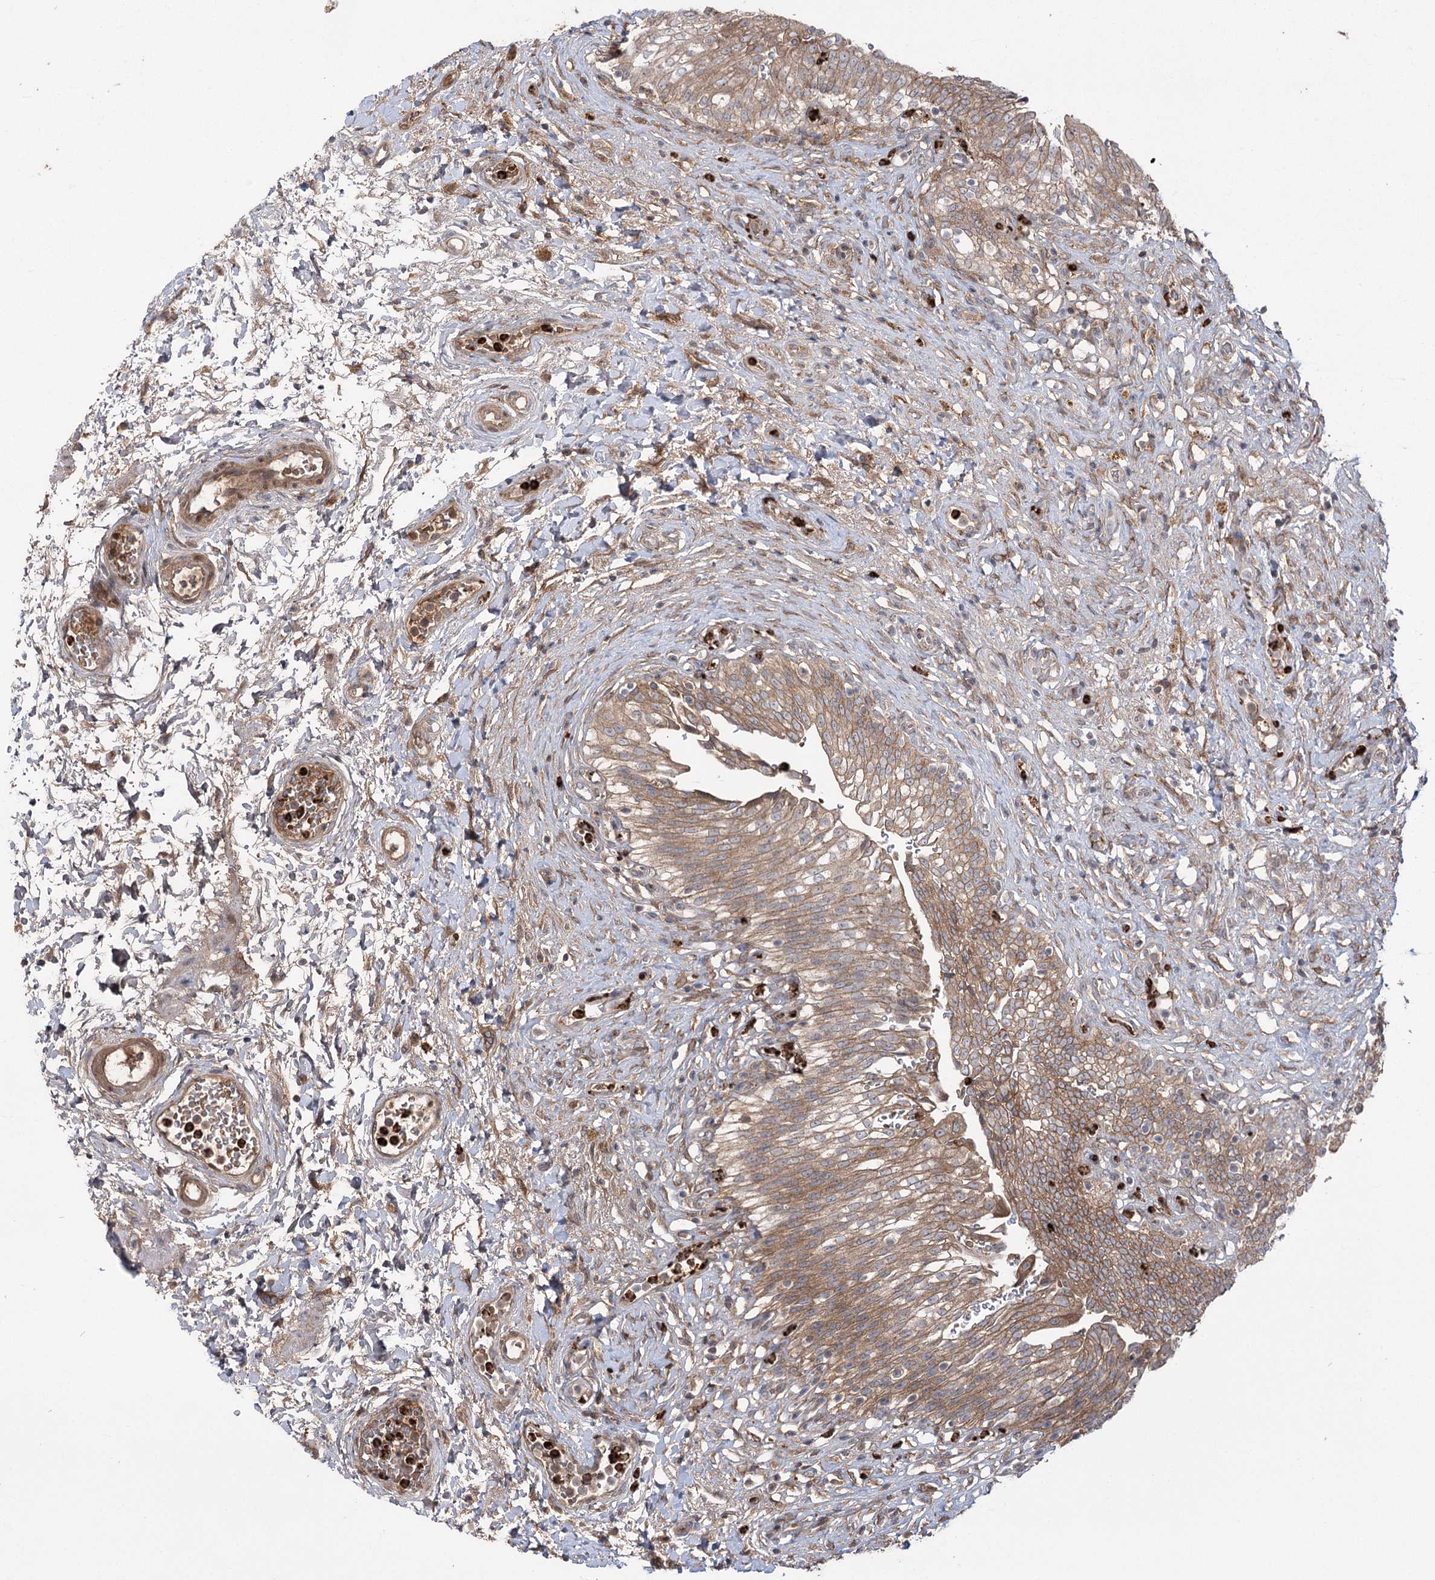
{"staining": {"intensity": "moderate", "quantity": ">75%", "location": "cytoplasmic/membranous"}, "tissue": "urinary bladder", "cell_type": "Urothelial cells", "image_type": "normal", "snomed": [{"axis": "morphology", "description": "Urothelial carcinoma, High grade"}, {"axis": "topography", "description": "Urinary bladder"}], "caption": "An immunohistochemistry (IHC) histopathology image of normal tissue is shown. Protein staining in brown shows moderate cytoplasmic/membranous positivity in urinary bladder within urothelial cells. The staining was performed using DAB (3,3'-diaminobenzidine), with brown indicating positive protein expression. Nuclei are stained blue with hematoxylin.", "gene": "PLEKHA5", "patient": {"sex": "male", "age": 46}}